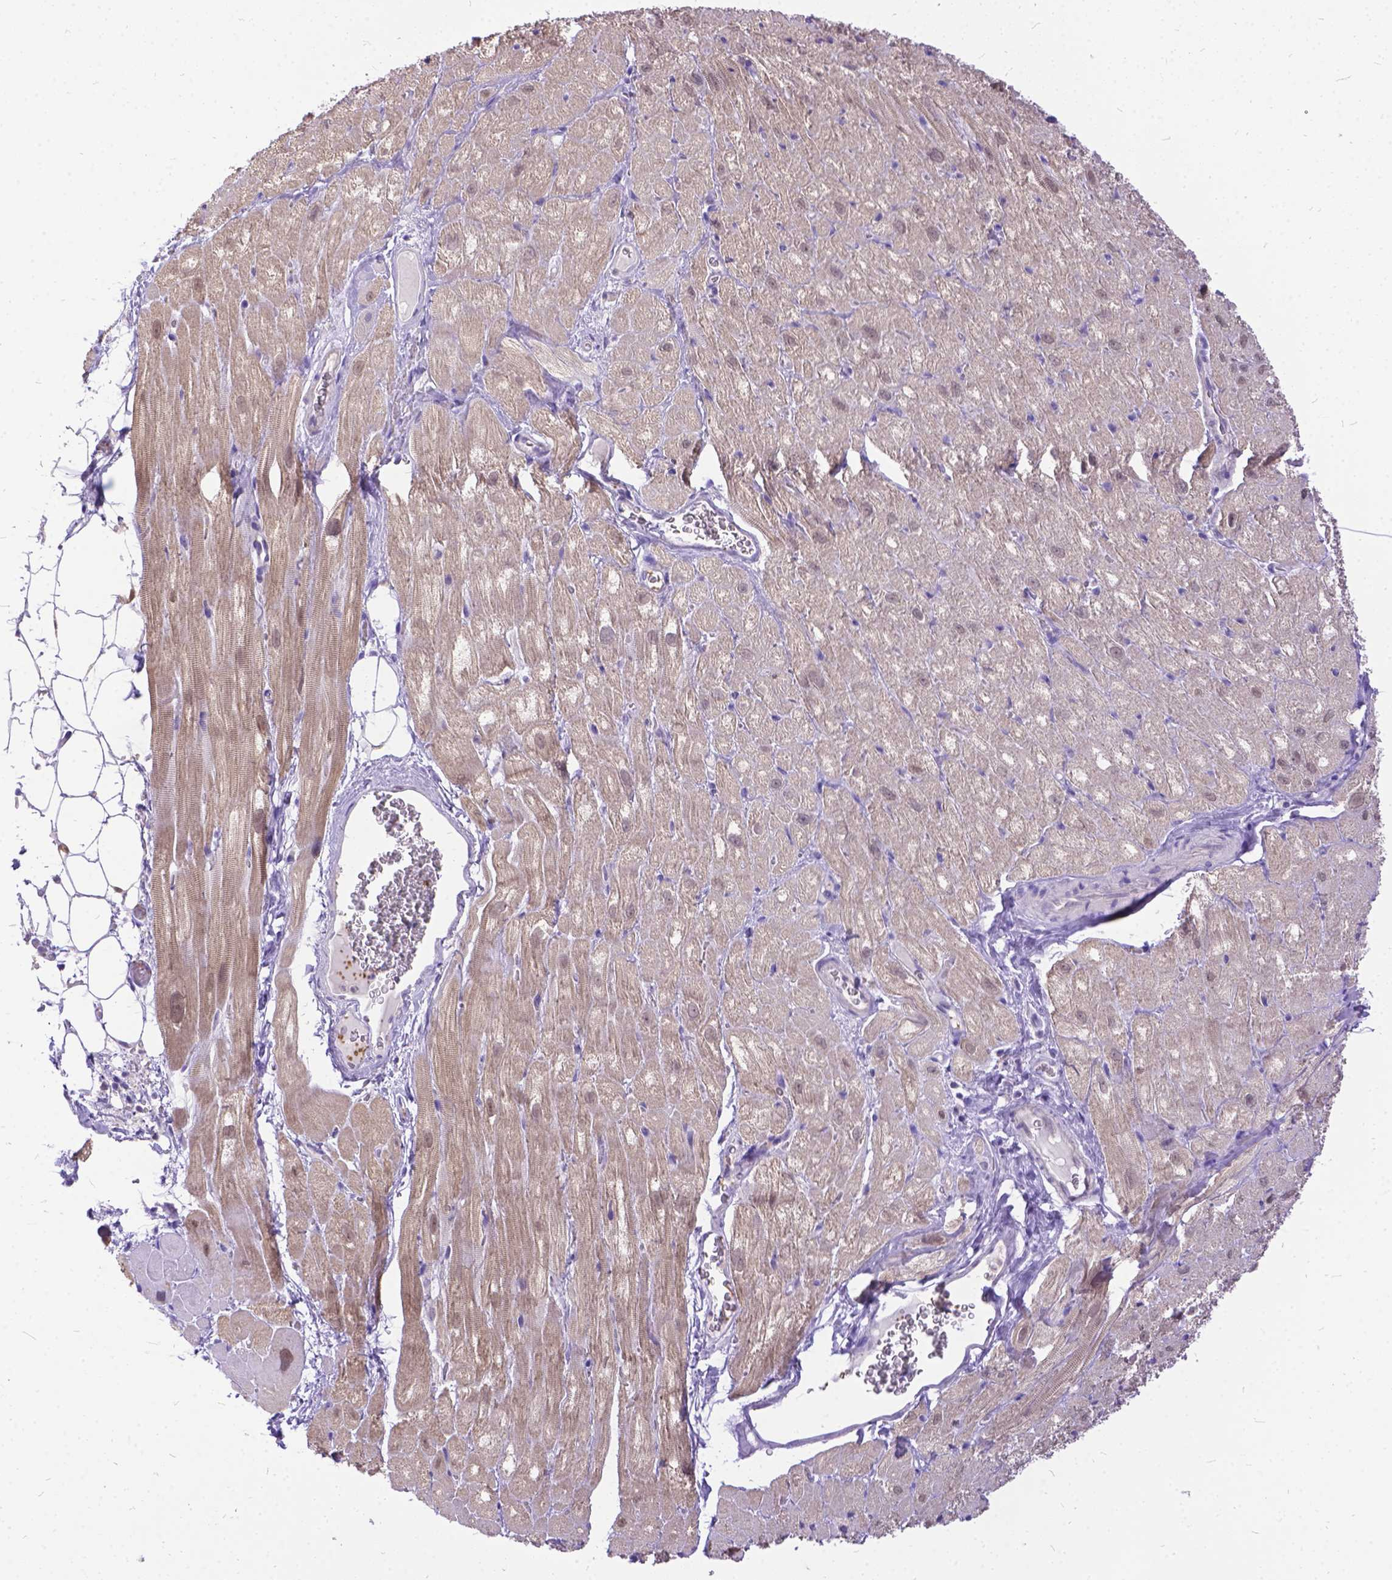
{"staining": {"intensity": "weak", "quantity": "25%-75%", "location": "cytoplasmic/membranous,nuclear"}, "tissue": "heart muscle", "cell_type": "Cardiomyocytes", "image_type": "normal", "snomed": [{"axis": "morphology", "description": "Normal tissue, NOS"}, {"axis": "topography", "description": "Heart"}], "caption": "Protein staining of benign heart muscle demonstrates weak cytoplasmic/membranous,nuclear expression in approximately 25%-75% of cardiomyocytes. The staining was performed using DAB to visualize the protein expression in brown, while the nuclei were stained in blue with hematoxylin (Magnification: 20x).", "gene": "TMEM169", "patient": {"sex": "male", "age": 61}}